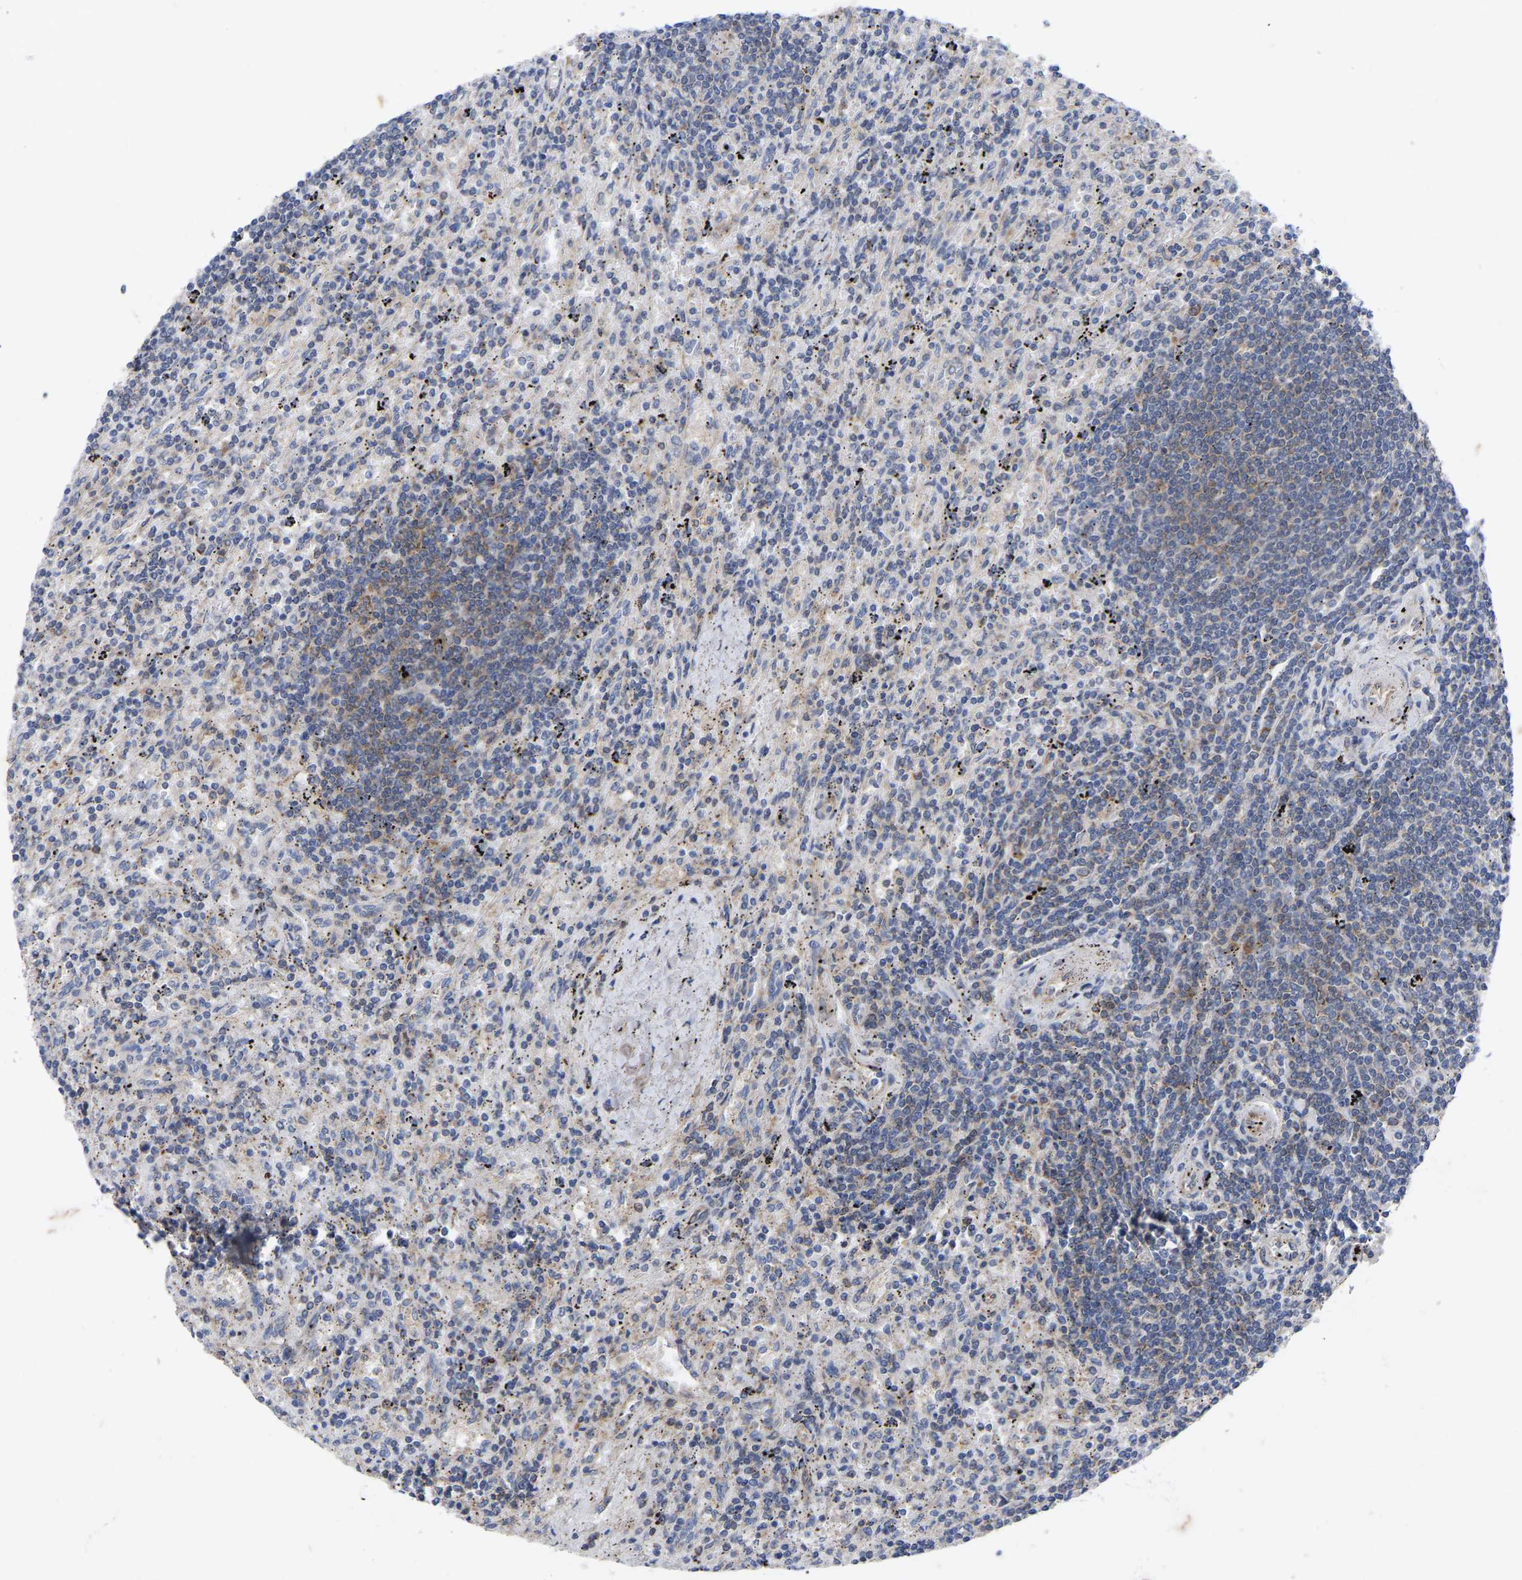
{"staining": {"intensity": "weak", "quantity": "<25%", "location": "cytoplasmic/membranous"}, "tissue": "lymphoma", "cell_type": "Tumor cells", "image_type": "cancer", "snomed": [{"axis": "morphology", "description": "Malignant lymphoma, non-Hodgkin's type, Low grade"}, {"axis": "topography", "description": "Spleen"}], "caption": "This photomicrograph is of low-grade malignant lymphoma, non-Hodgkin's type stained with immunohistochemistry to label a protein in brown with the nuclei are counter-stained blue. There is no staining in tumor cells. (Brightfield microscopy of DAB (3,3'-diaminobenzidine) IHC at high magnification).", "gene": "TCP1", "patient": {"sex": "male", "age": 76}}